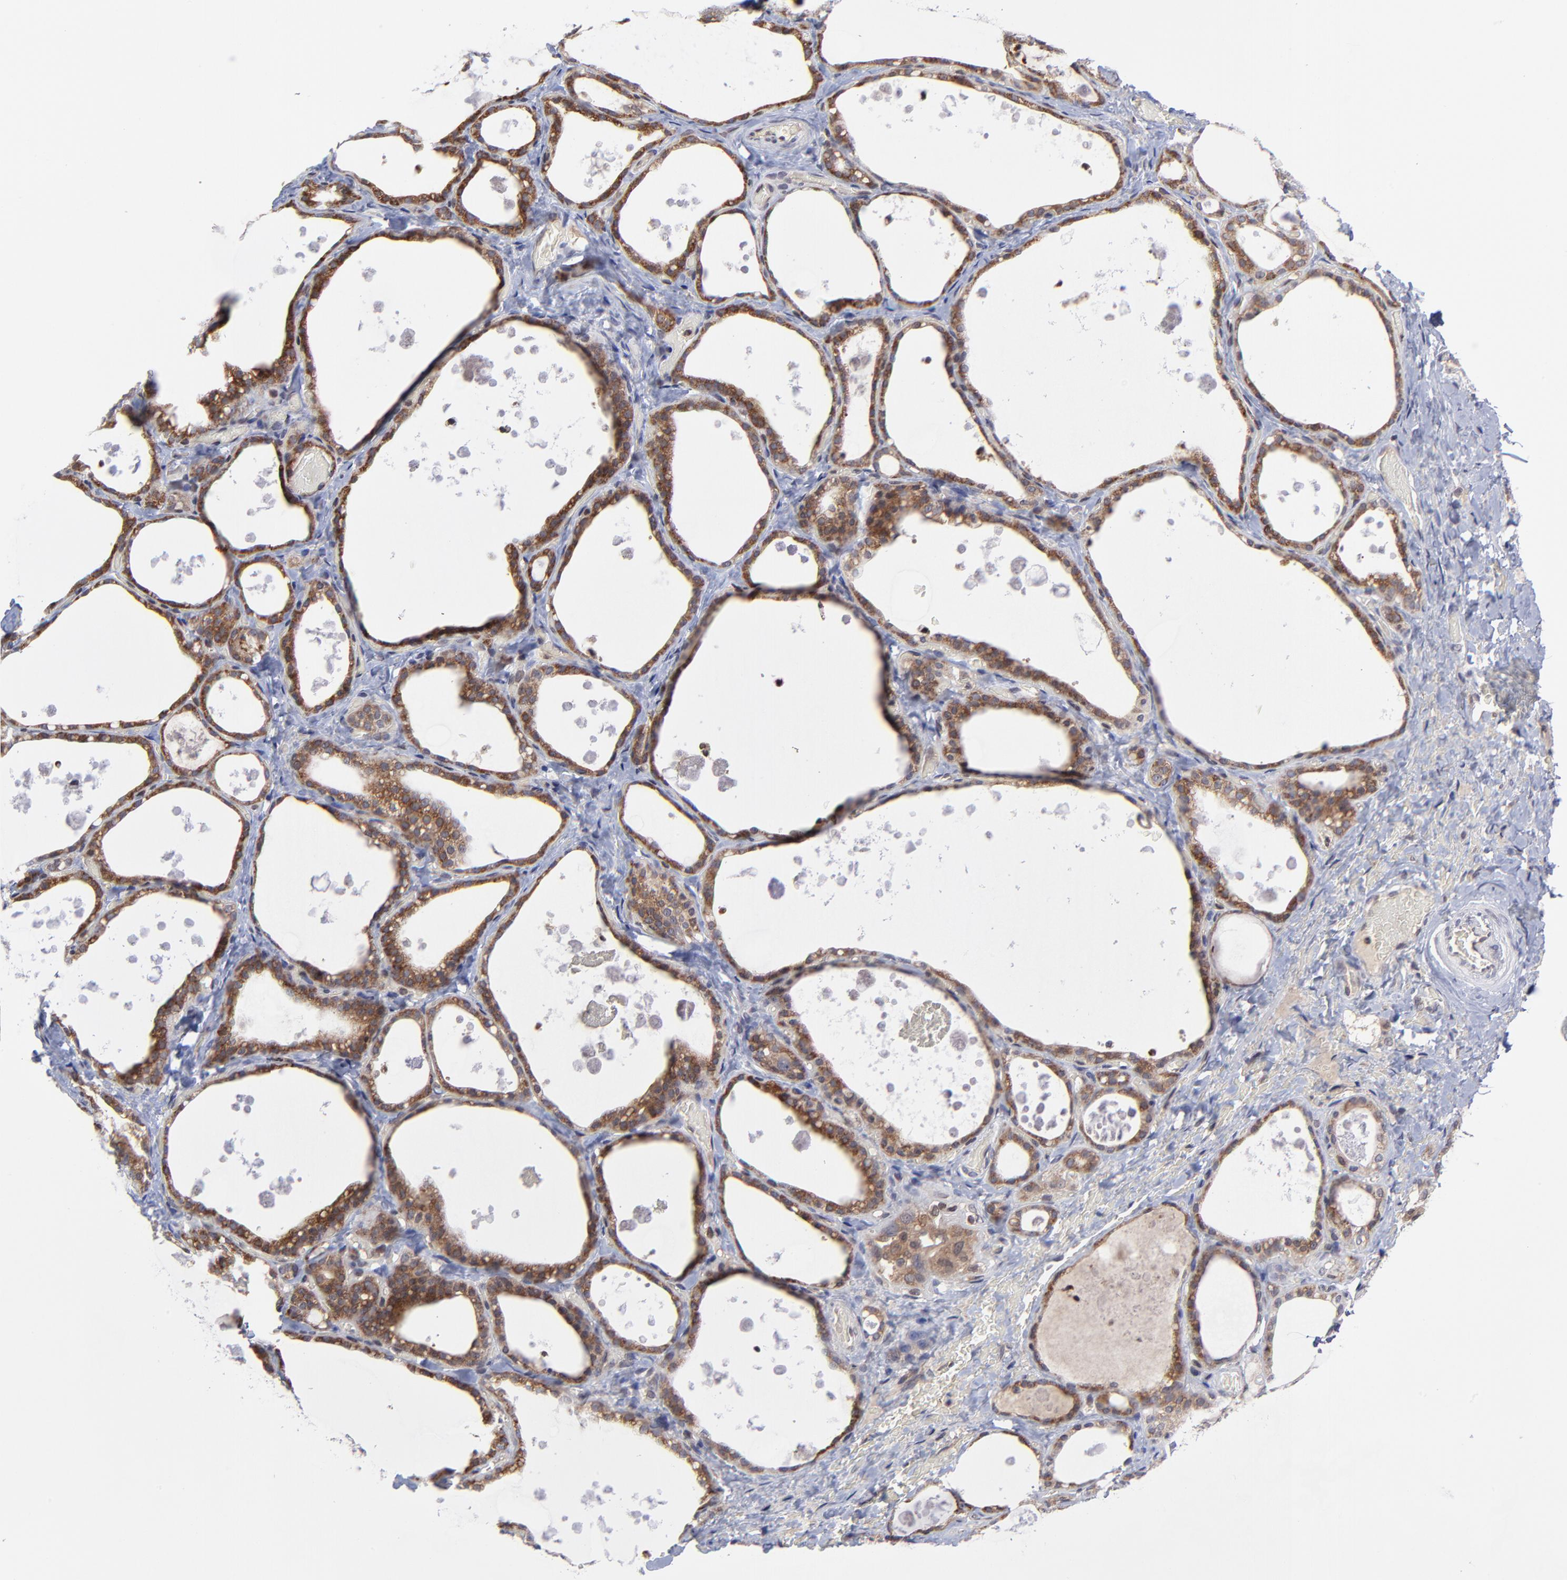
{"staining": {"intensity": "strong", "quantity": ">75%", "location": "cytoplasmic/membranous"}, "tissue": "thyroid gland", "cell_type": "Glandular cells", "image_type": "normal", "snomed": [{"axis": "morphology", "description": "Normal tissue, NOS"}, {"axis": "topography", "description": "Thyroid gland"}], "caption": "Immunohistochemical staining of benign thyroid gland demonstrates high levels of strong cytoplasmic/membranous expression in approximately >75% of glandular cells.", "gene": "UBE2L6", "patient": {"sex": "male", "age": 61}}